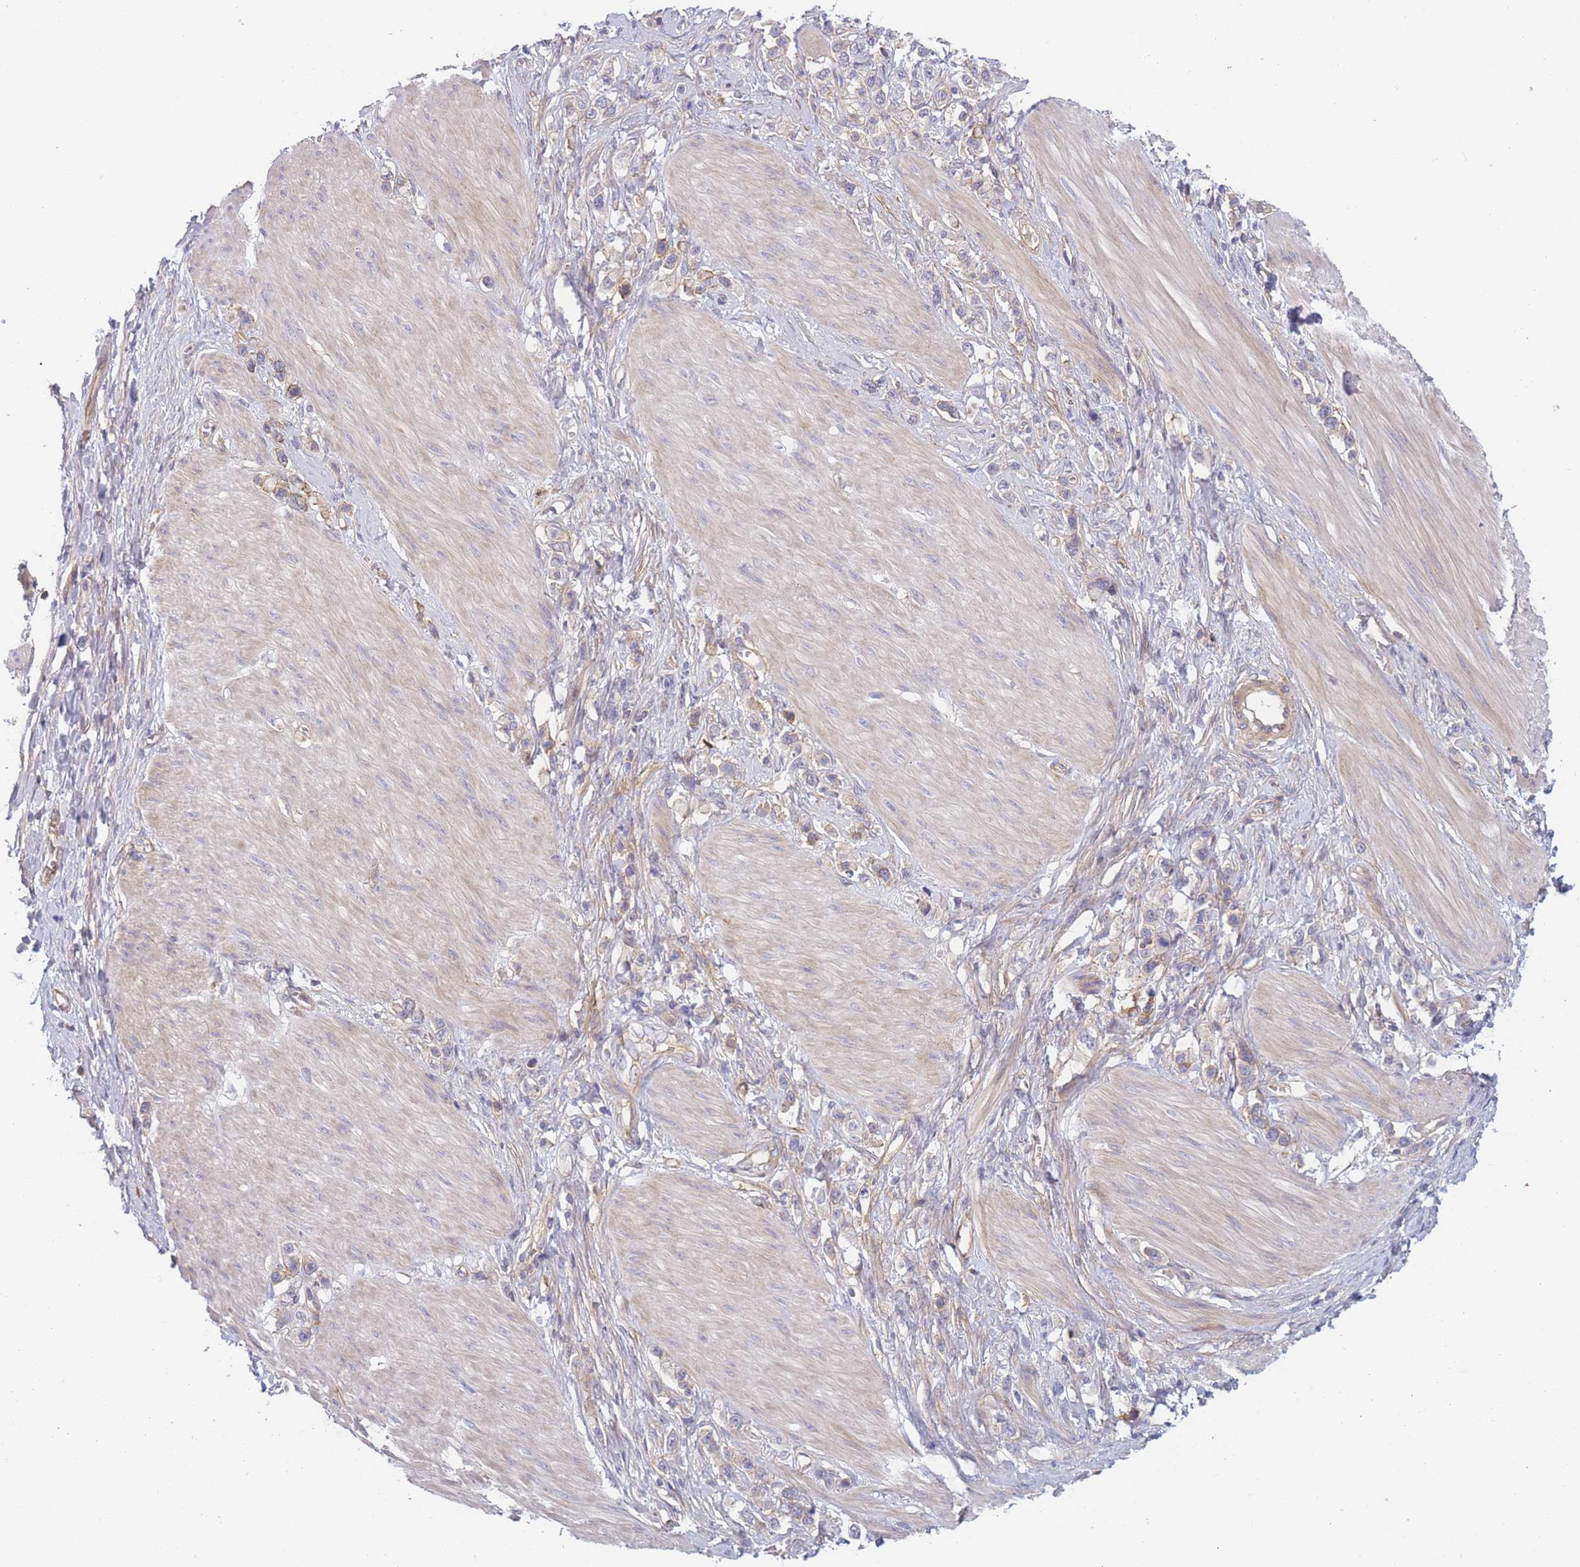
{"staining": {"intensity": "negative", "quantity": "none", "location": "none"}, "tissue": "stomach cancer", "cell_type": "Tumor cells", "image_type": "cancer", "snomed": [{"axis": "morphology", "description": "Adenocarcinoma, NOS"}, {"axis": "topography", "description": "Stomach"}], "caption": "The photomicrograph displays no significant staining in tumor cells of stomach cancer.", "gene": "WDR93", "patient": {"sex": "female", "age": 65}}